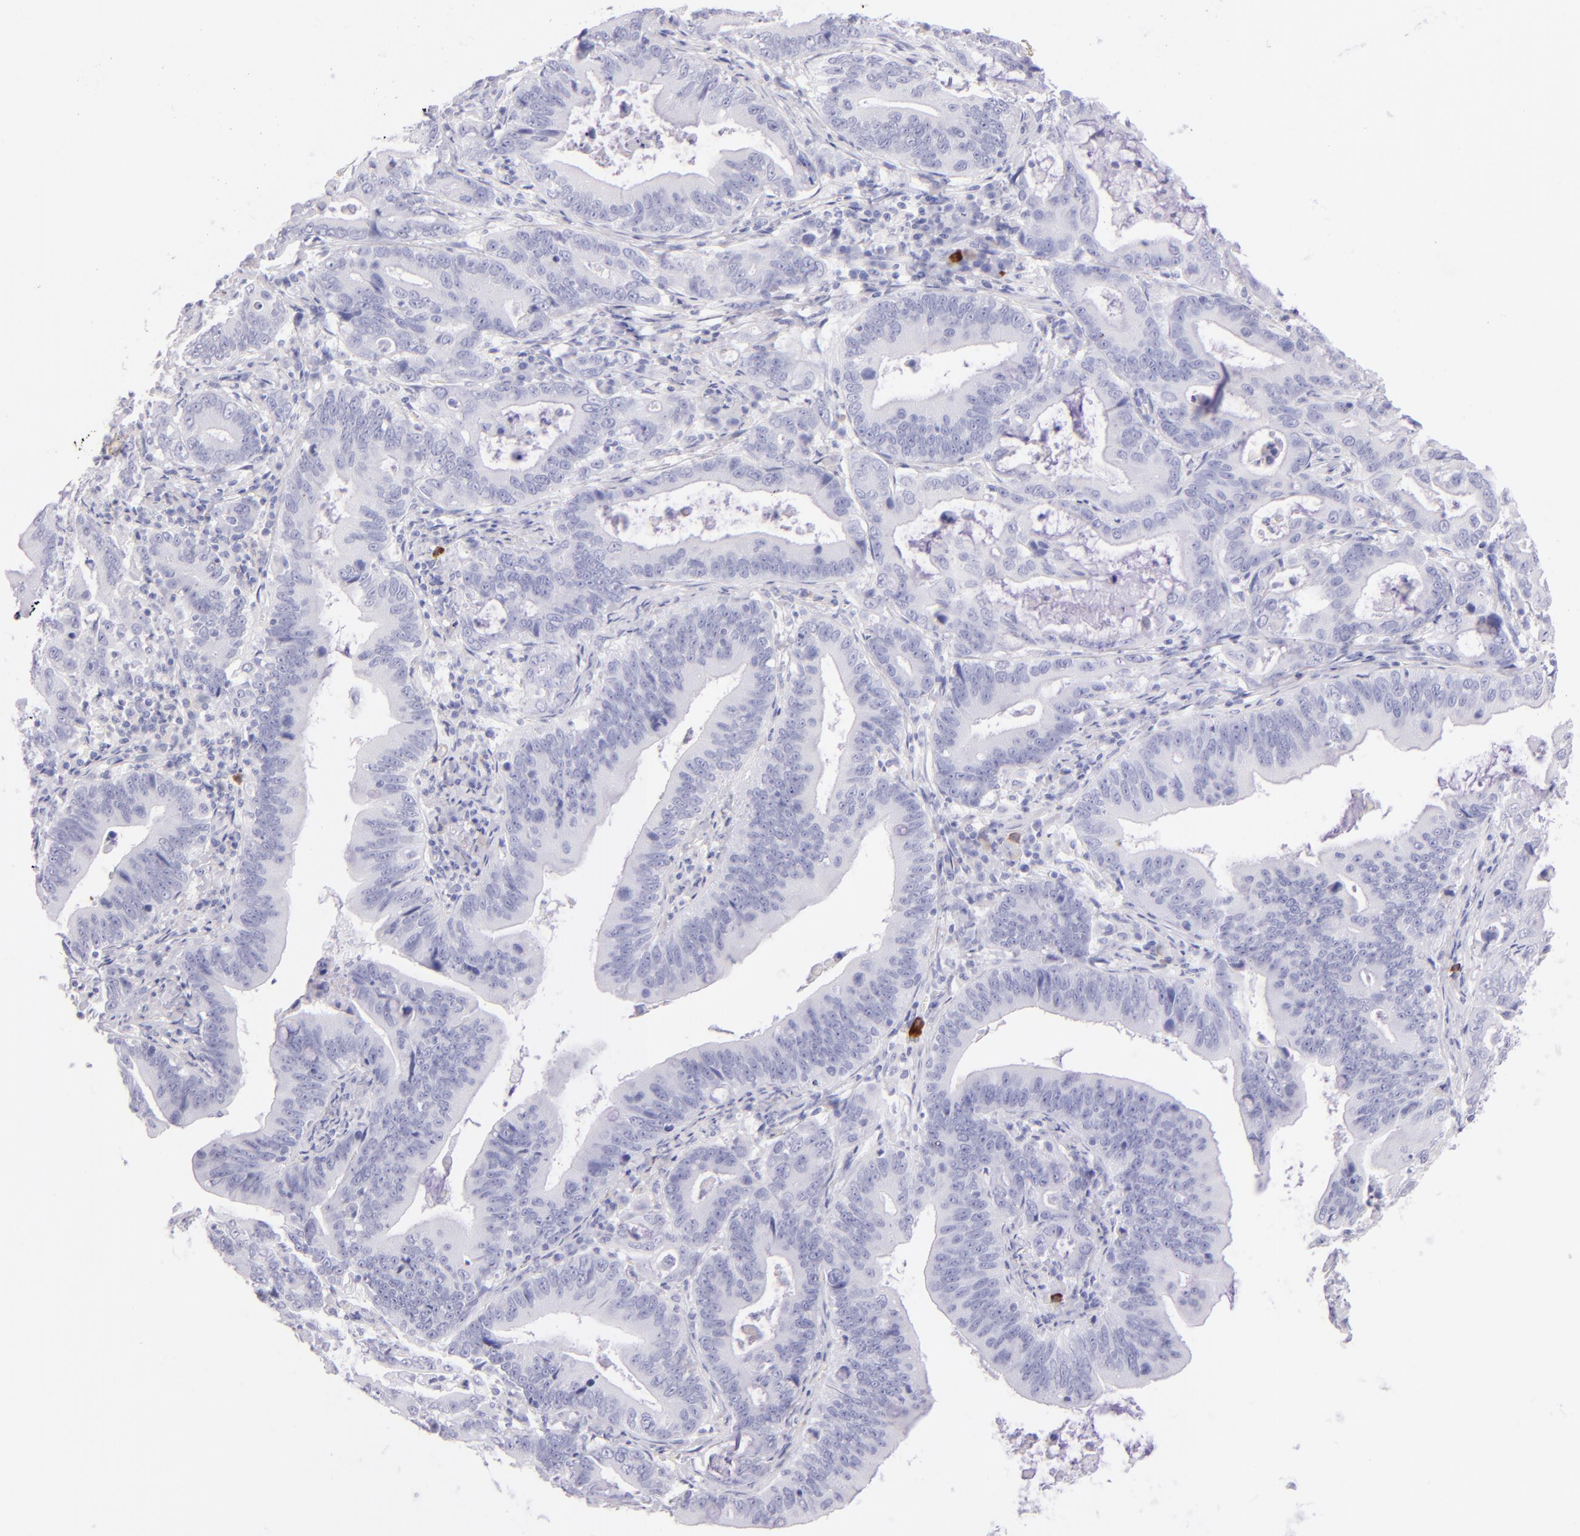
{"staining": {"intensity": "negative", "quantity": "none", "location": "none"}, "tissue": "stomach cancer", "cell_type": "Tumor cells", "image_type": "cancer", "snomed": [{"axis": "morphology", "description": "Adenocarcinoma, NOS"}, {"axis": "topography", "description": "Stomach, upper"}], "caption": "Immunohistochemistry (IHC) image of neoplastic tissue: stomach cancer stained with DAB (3,3'-diaminobenzidine) shows no significant protein positivity in tumor cells.", "gene": "SDC1", "patient": {"sex": "male", "age": 63}}